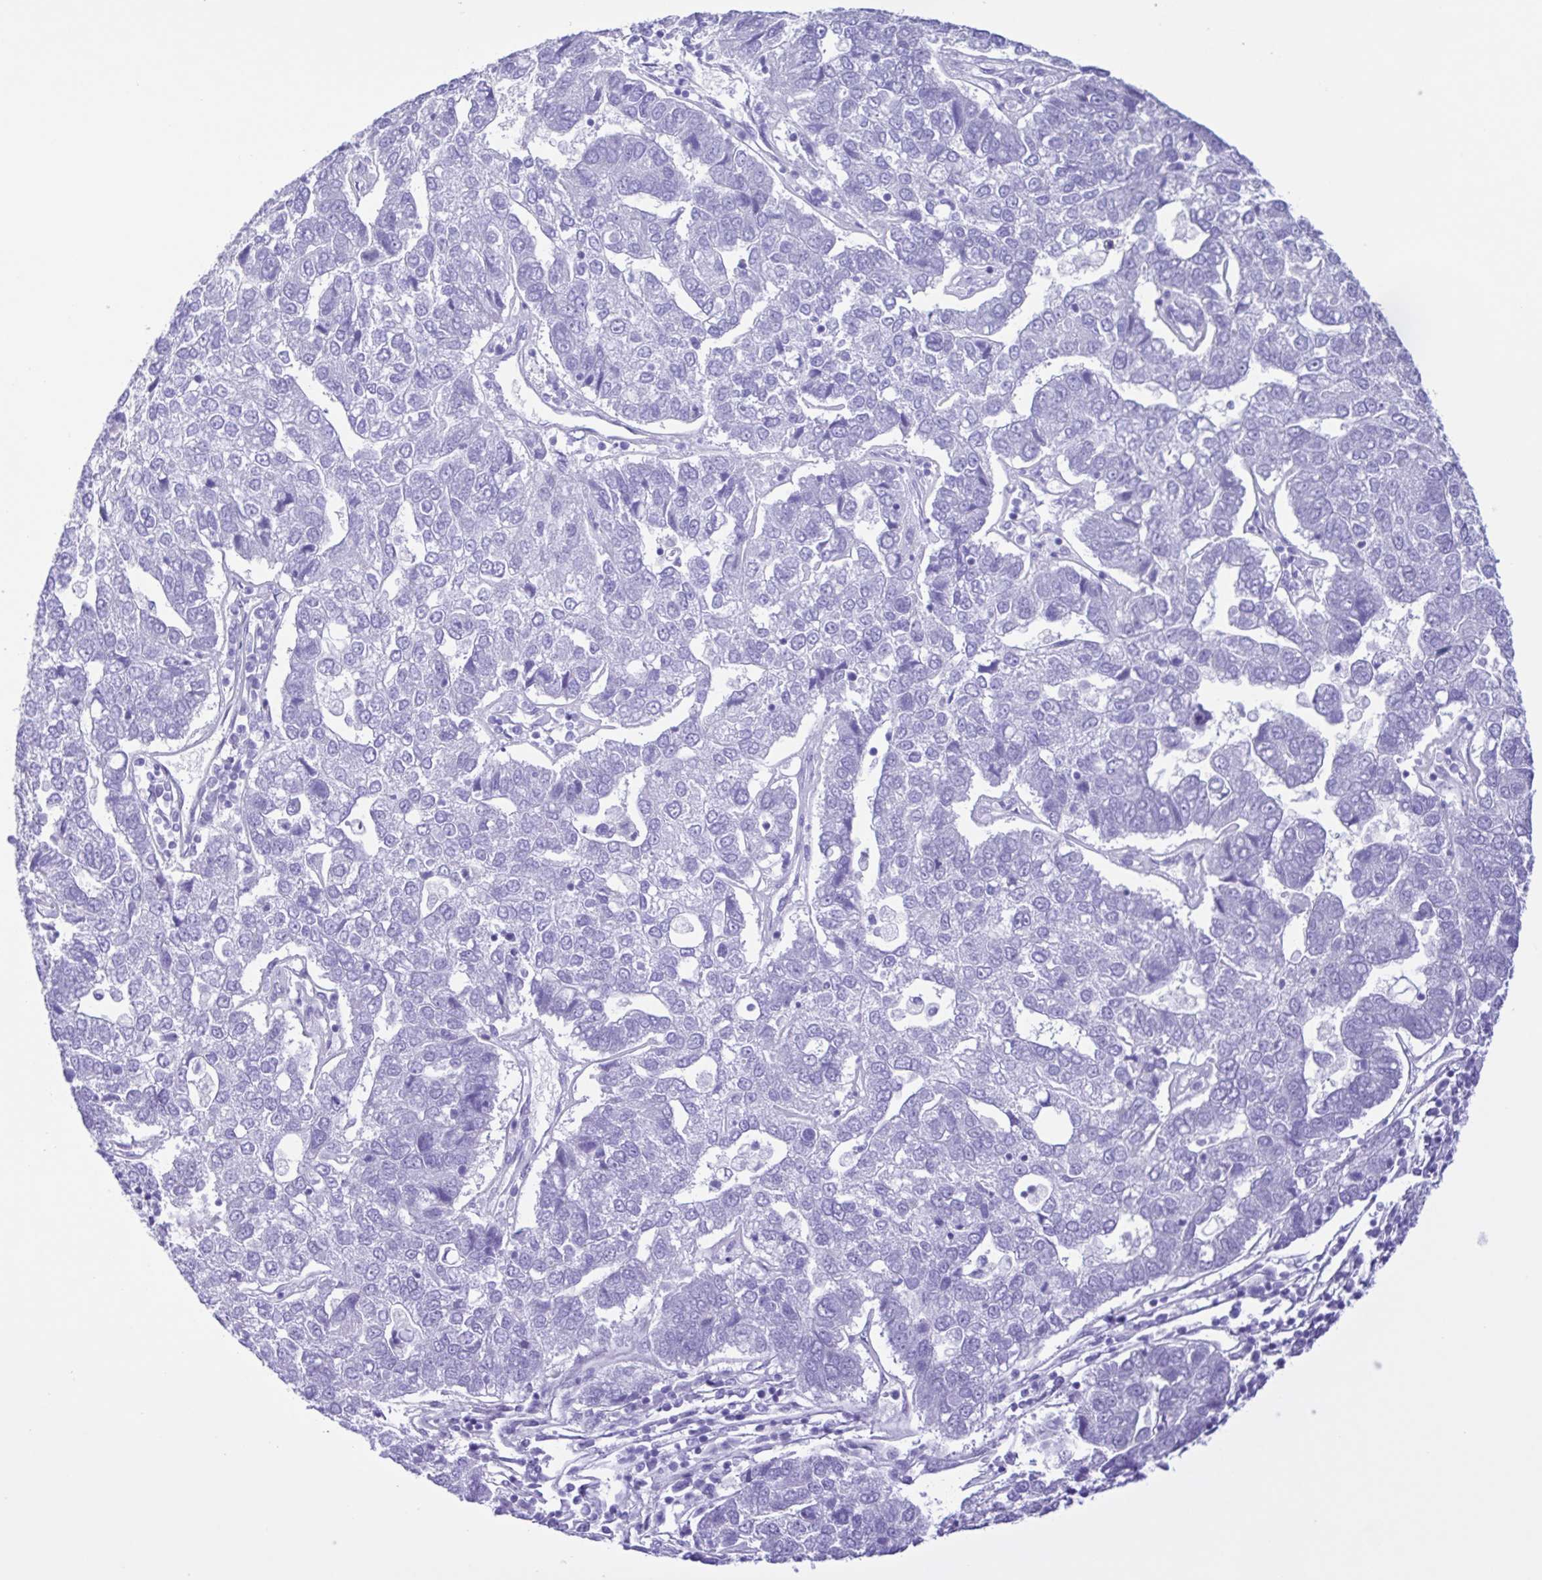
{"staining": {"intensity": "negative", "quantity": "none", "location": "none"}, "tissue": "pancreatic cancer", "cell_type": "Tumor cells", "image_type": "cancer", "snomed": [{"axis": "morphology", "description": "Adenocarcinoma, NOS"}, {"axis": "topography", "description": "Pancreas"}], "caption": "Tumor cells are negative for brown protein staining in pancreatic adenocarcinoma. The staining is performed using DAB (3,3'-diaminobenzidine) brown chromogen with nuclei counter-stained in using hematoxylin.", "gene": "CYP11A1", "patient": {"sex": "female", "age": 61}}